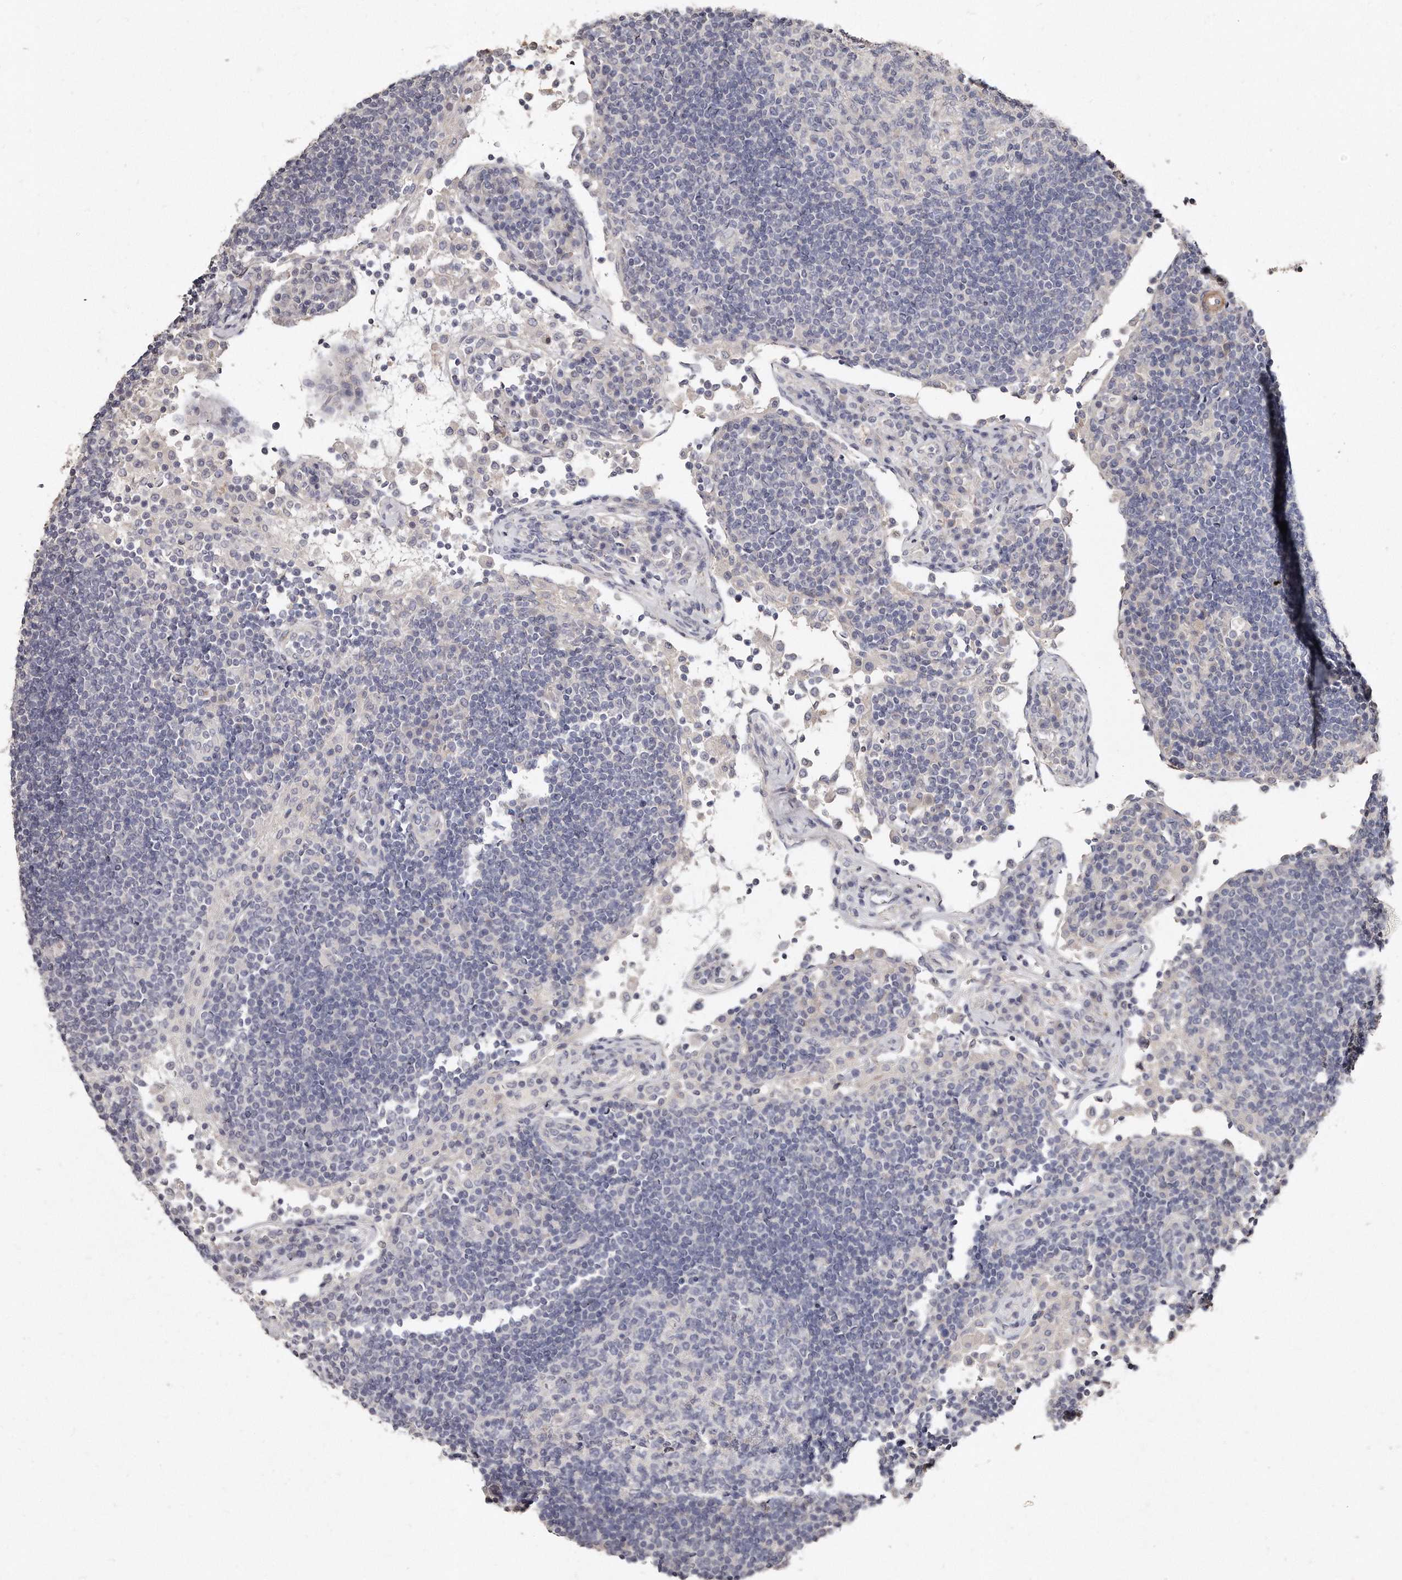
{"staining": {"intensity": "negative", "quantity": "none", "location": "none"}, "tissue": "lymph node", "cell_type": "Germinal center cells", "image_type": "normal", "snomed": [{"axis": "morphology", "description": "Normal tissue, NOS"}, {"axis": "topography", "description": "Lymph node"}], "caption": "An image of lymph node stained for a protein displays no brown staining in germinal center cells. (Stains: DAB (3,3'-diaminobenzidine) immunohistochemistry with hematoxylin counter stain, Microscopy: brightfield microscopy at high magnification).", "gene": "LMOD1", "patient": {"sex": "female", "age": 53}}